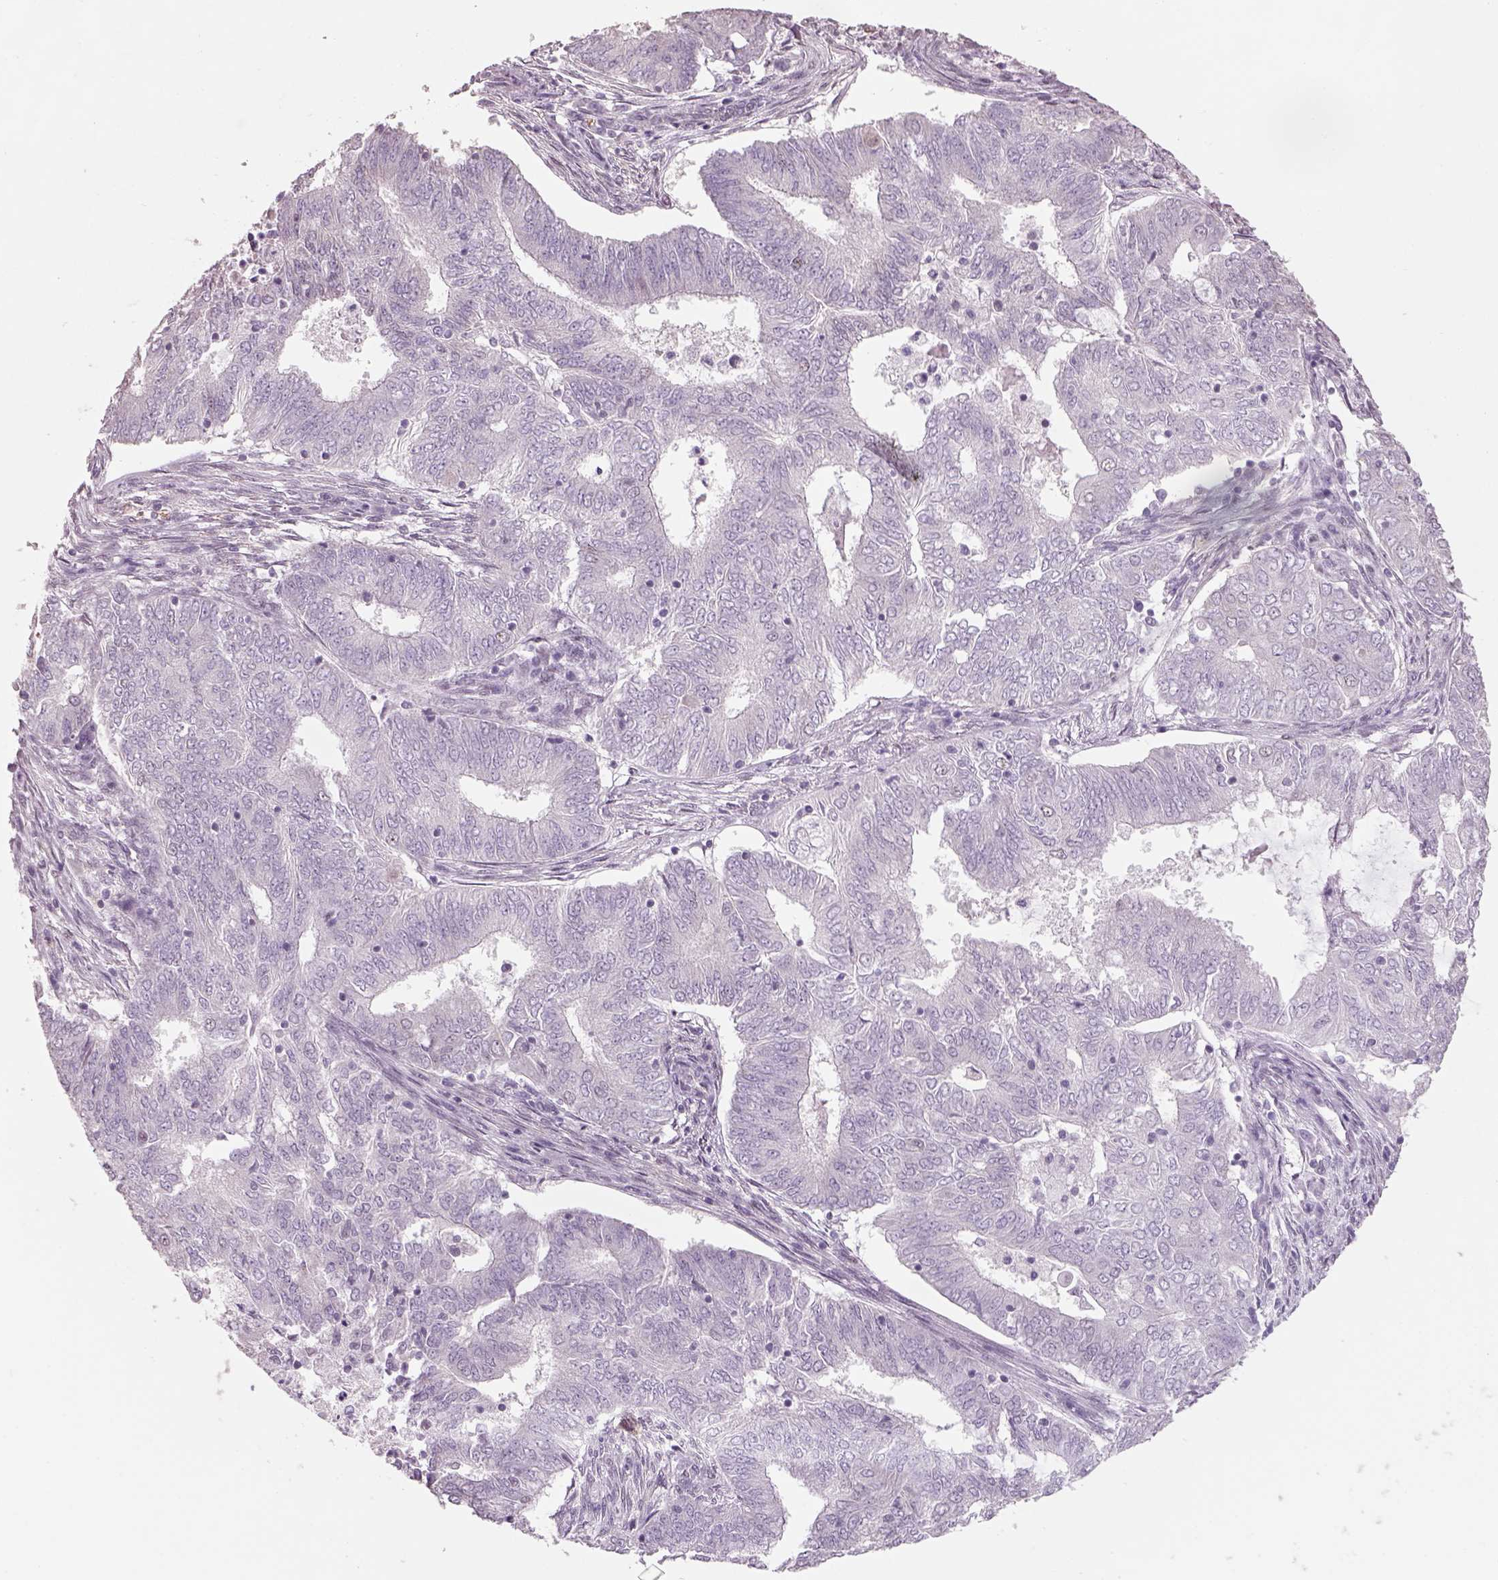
{"staining": {"intensity": "negative", "quantity": "none", "location": "none"}, "tissue": "endometrial cancer", "cell_type": "Tumor cells", "image_type": "cancer", "snomed": [{"axis": "morphology", "description": "Adenocarcinoma, NOS"}, {"axis": "topography", "description": "Endometrium"}], "caption": "Immunohistochemical staining of endometrial cancer demonstrates no significant expression in tumor cells.", "gene": "NAT8", "patient": {"sex": "female", "age": 62}}